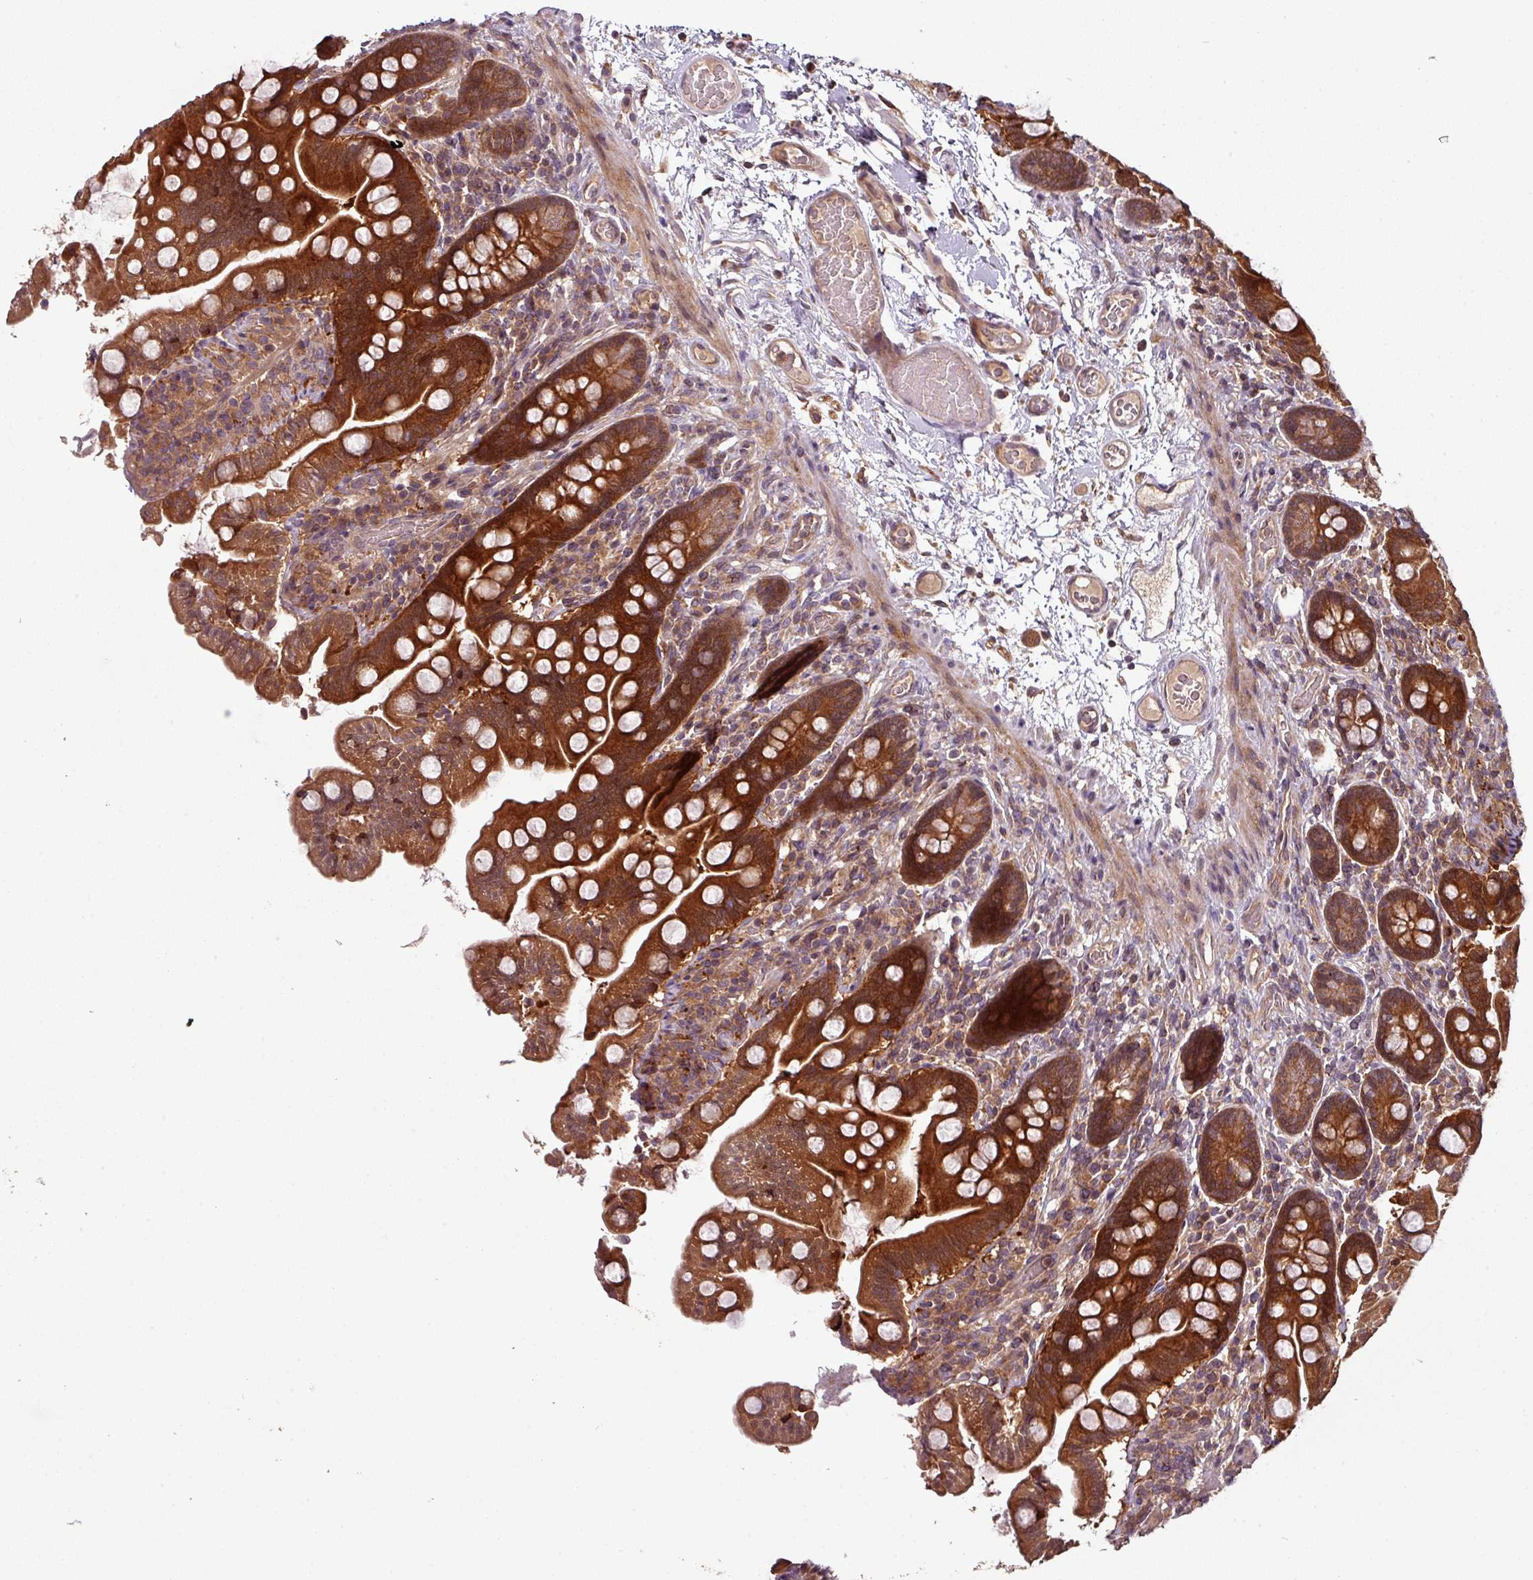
{"staining": {"intensity": "strong", "quantity": ">75%", "location": "cytoplasmic/membranous"}, "tissue": "small intestine", "cell_type": "Glandular cells", "image_type": "normal", "snomed": [{"axis": "morphology", "description": "Normal tissue, NOS"}, {"axis": "topography", "description": "Small intestine"}], "caption": "This is a histology image of IHC staining of normal small intestine, which shows strong positivity in the cytoplasmic/membranous of glandular cells.", "gene": "GSKIP", "patient": {"sex": "female", "age": 64}}